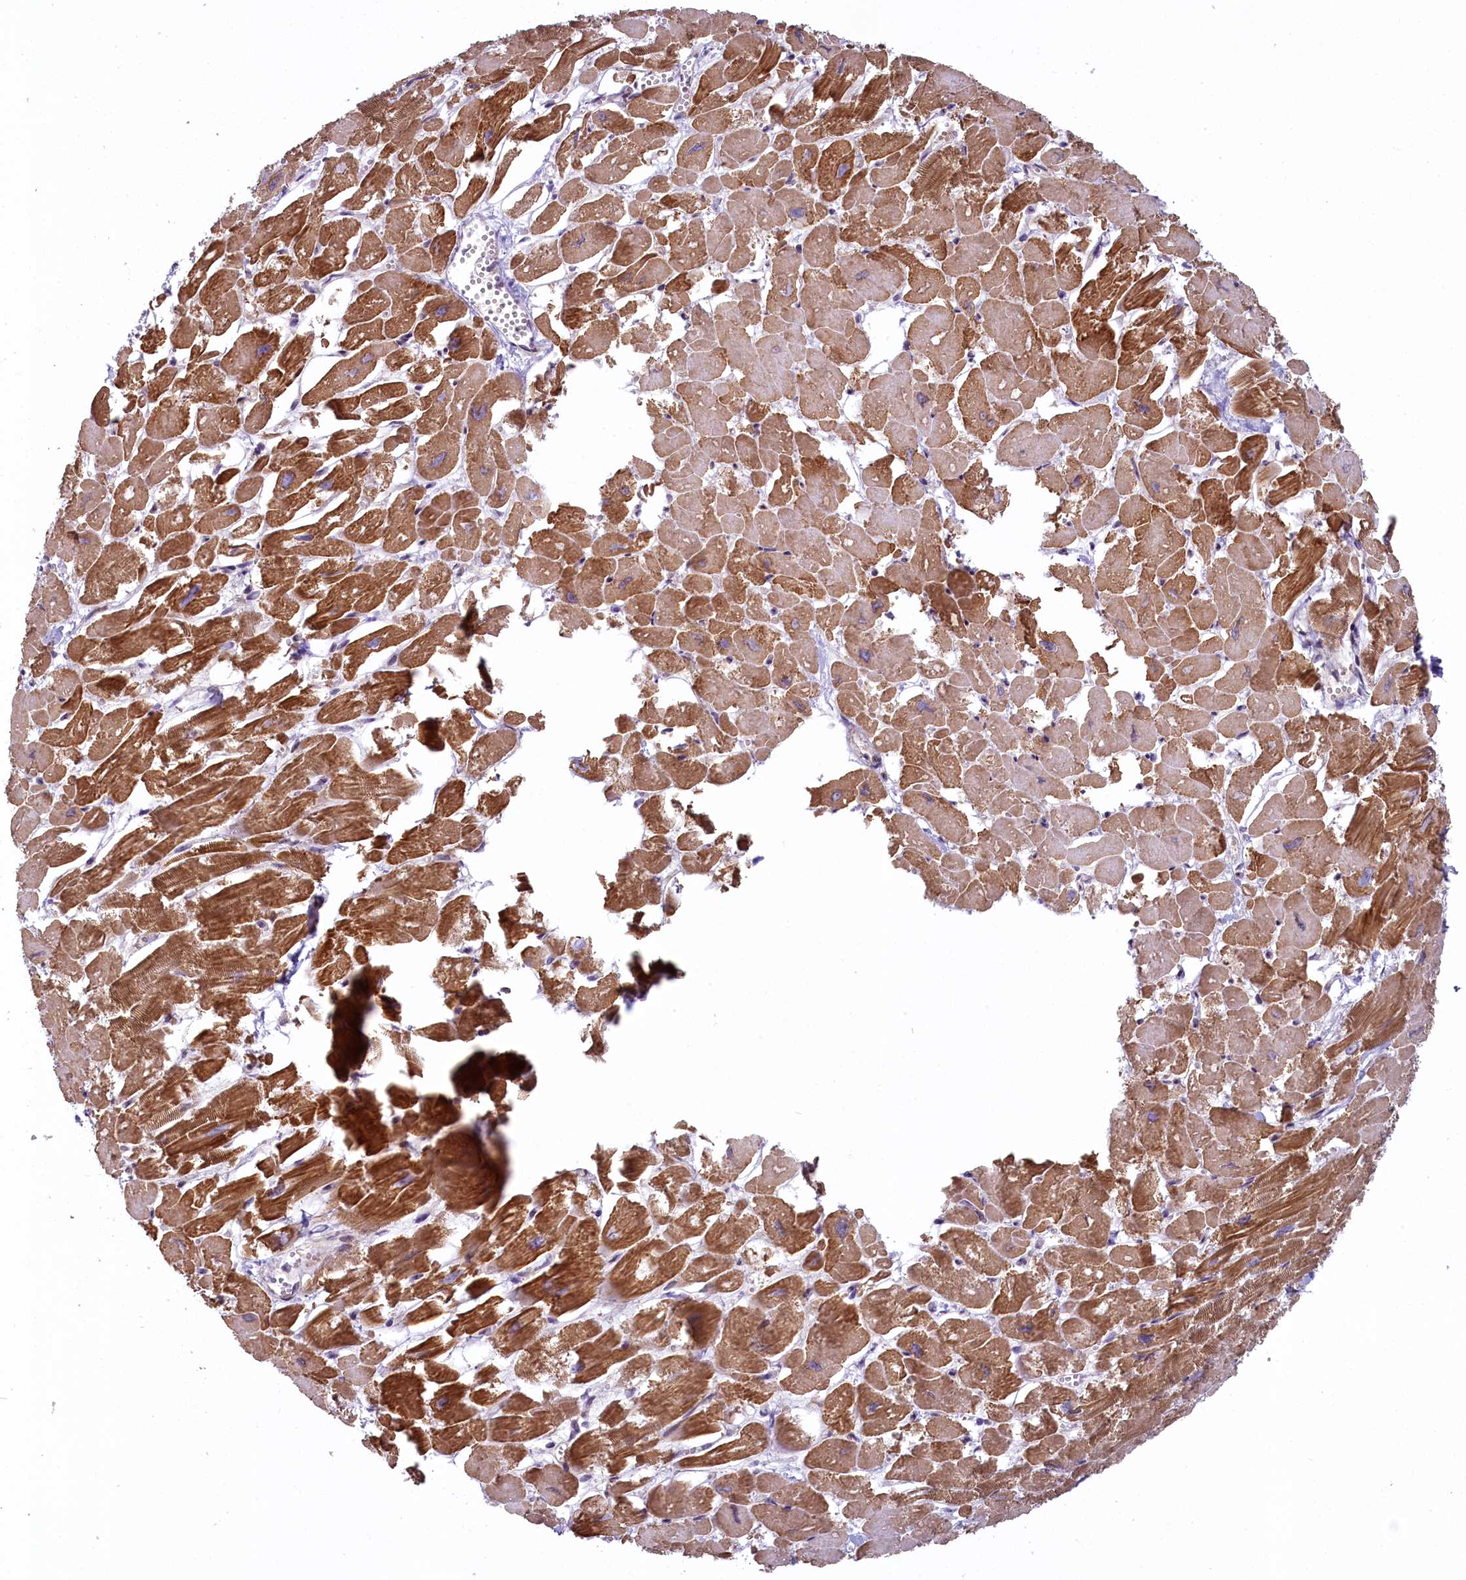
{"staining": {"intensity": "strong", "quantity": ">75%", "location": "cytoplasmic/membranous"}, "tissue": "heart muscle", "cell_type": "Cardiomyocytes", "image_type": "normal", "snomed": [{"axis": "morphology", "description": "Normal tissue, NOS"}, {"axis": "topography", "description": "Heart"}], "caption": "Brown immunohistochemical staining in benign heart muscle displays strong cytoplasmic/membranous staining in about >75% of cardiomyocytes. Nuclei are stained in blue.", "gene": "FCHO1", "patient": {"sex": "male", "age": 54}}